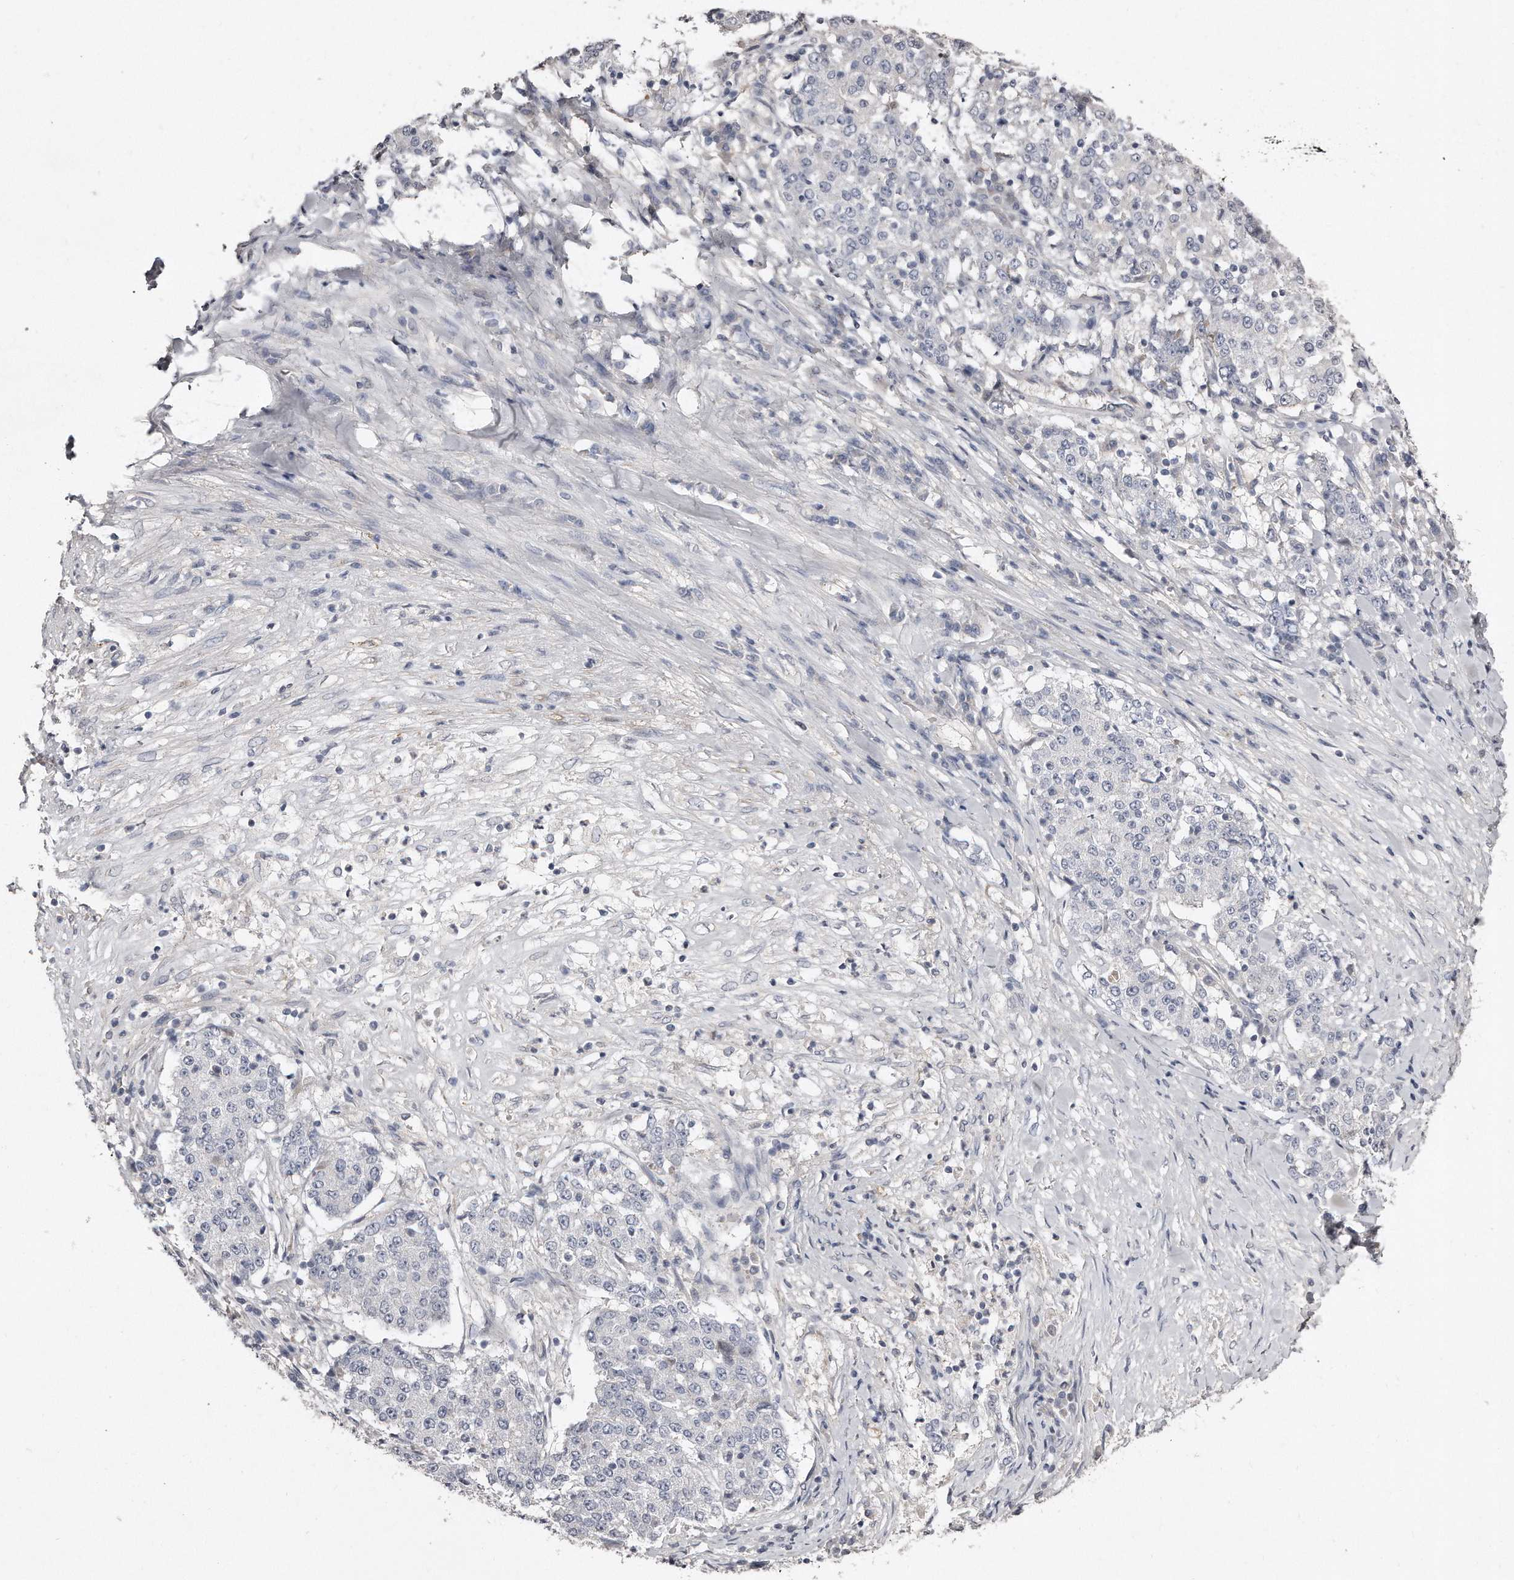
{"staining": {"intensity": "negative", "quantity": "none", "location": "none"}, "tissue": "stomach cancer", "cell_type": "Tumor cells", "image_type": "cancer", "snomed": [{"axis": "morphology", "description": "Adenocarcinoma, NOS"}, {"axis": "topography", "description": "Stomach"}], "caption": "Micrograph shows no protein expression in tumor cells of stomach cancer (adenocarcinoma) tissue.", "gene": "LMOD1", "patient": {"sex": "male", "age": 59}}